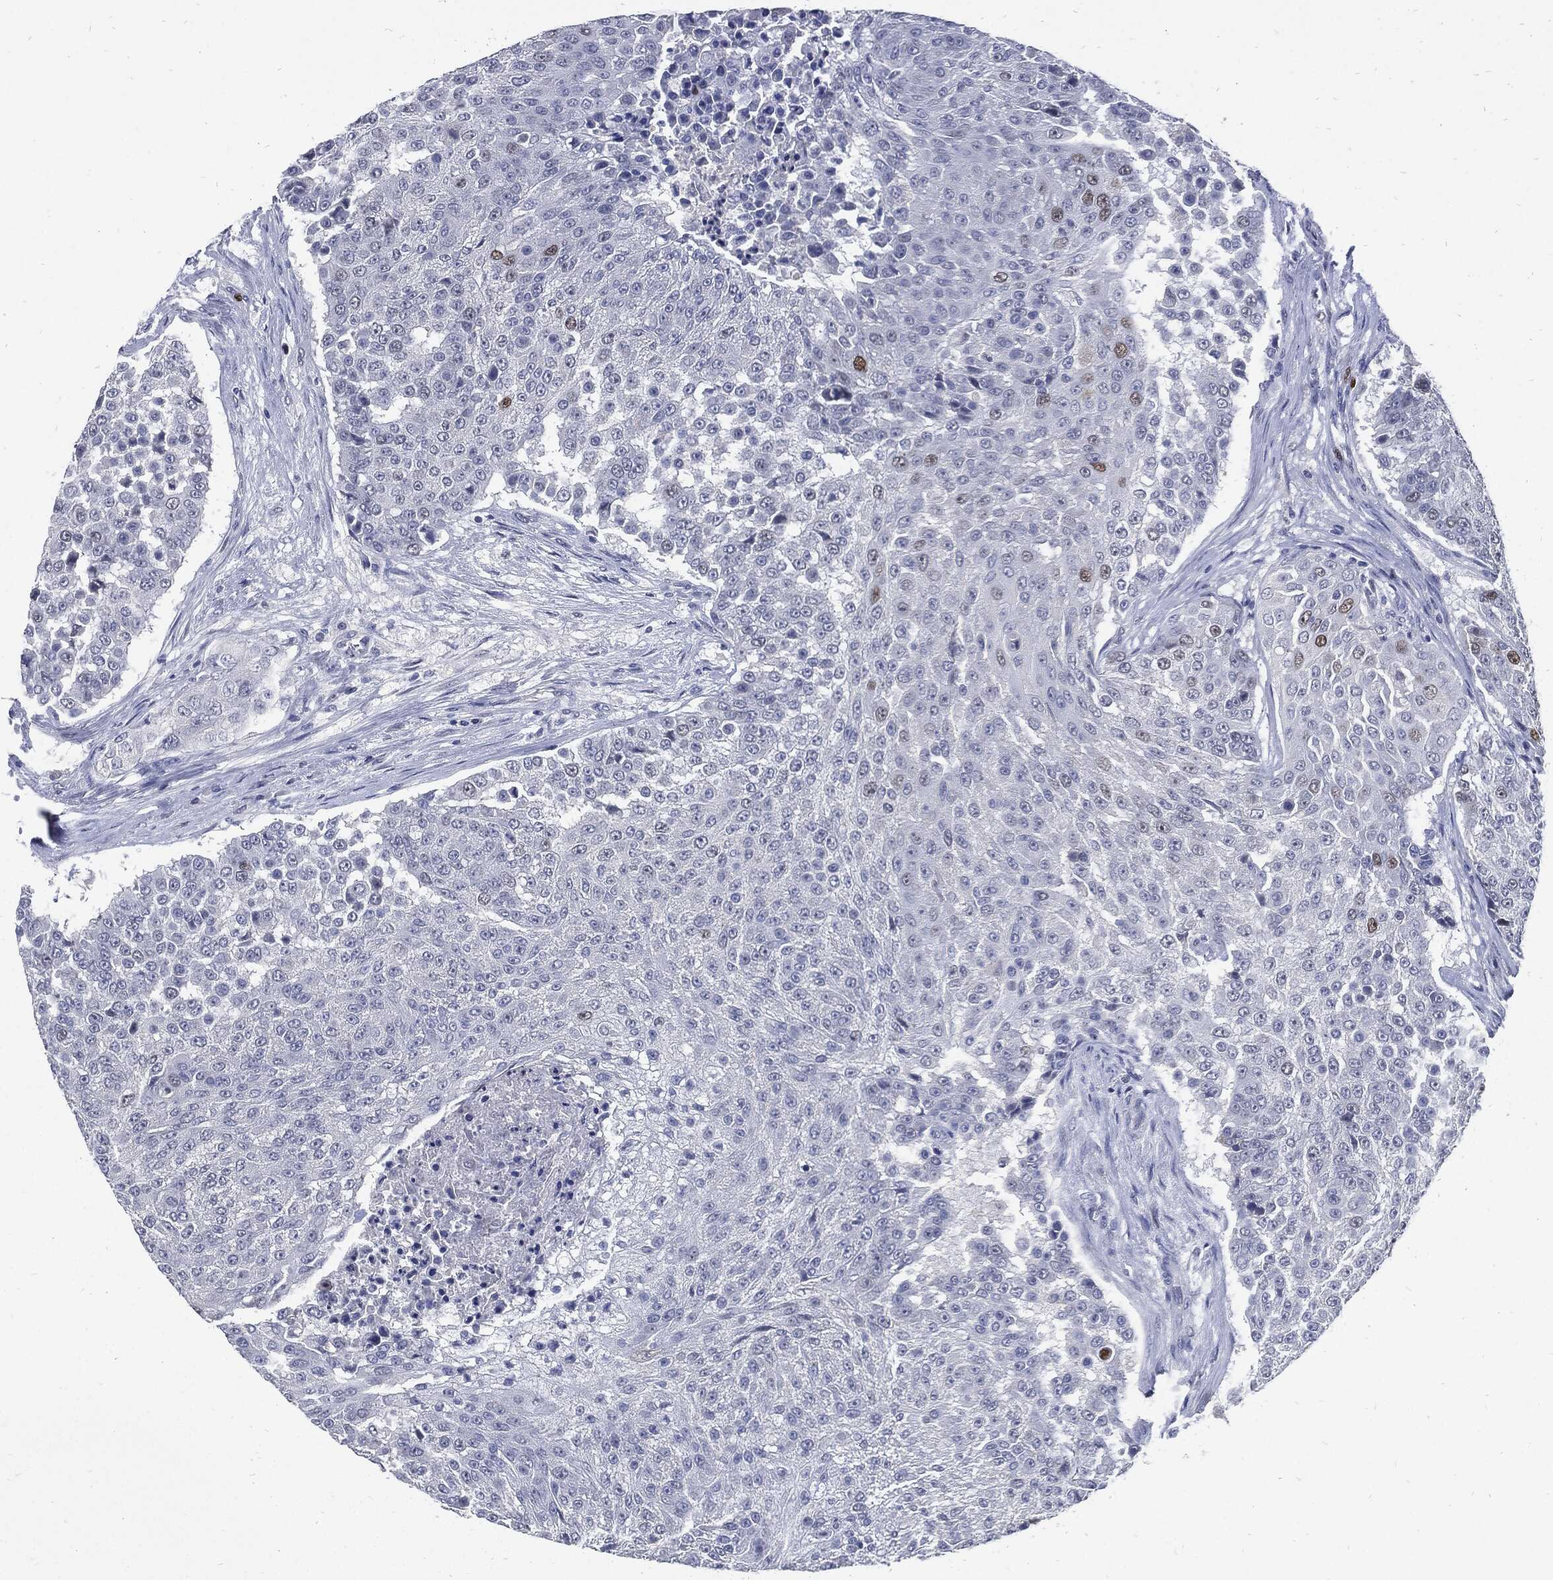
{"staining": {"intensity": "strong", "quantity": "<25%", "location": "nuclear"}, "tissue": "urothelial cancer", "cell_type": "Tumor cells", "image_type": "cancer", "snomed": [{"axis": "morphology", "description": "Urothelial carcinoma, High grade"}, {"axis": "topography", "description": "Urinary bladder"}], "caption": "Strong nuclear protein positivity is present in about <25% of tumor cells in high-grade urothelial carcinoma.", "gene": "NBN", "patient": {"sex": "female", "age": 63}}